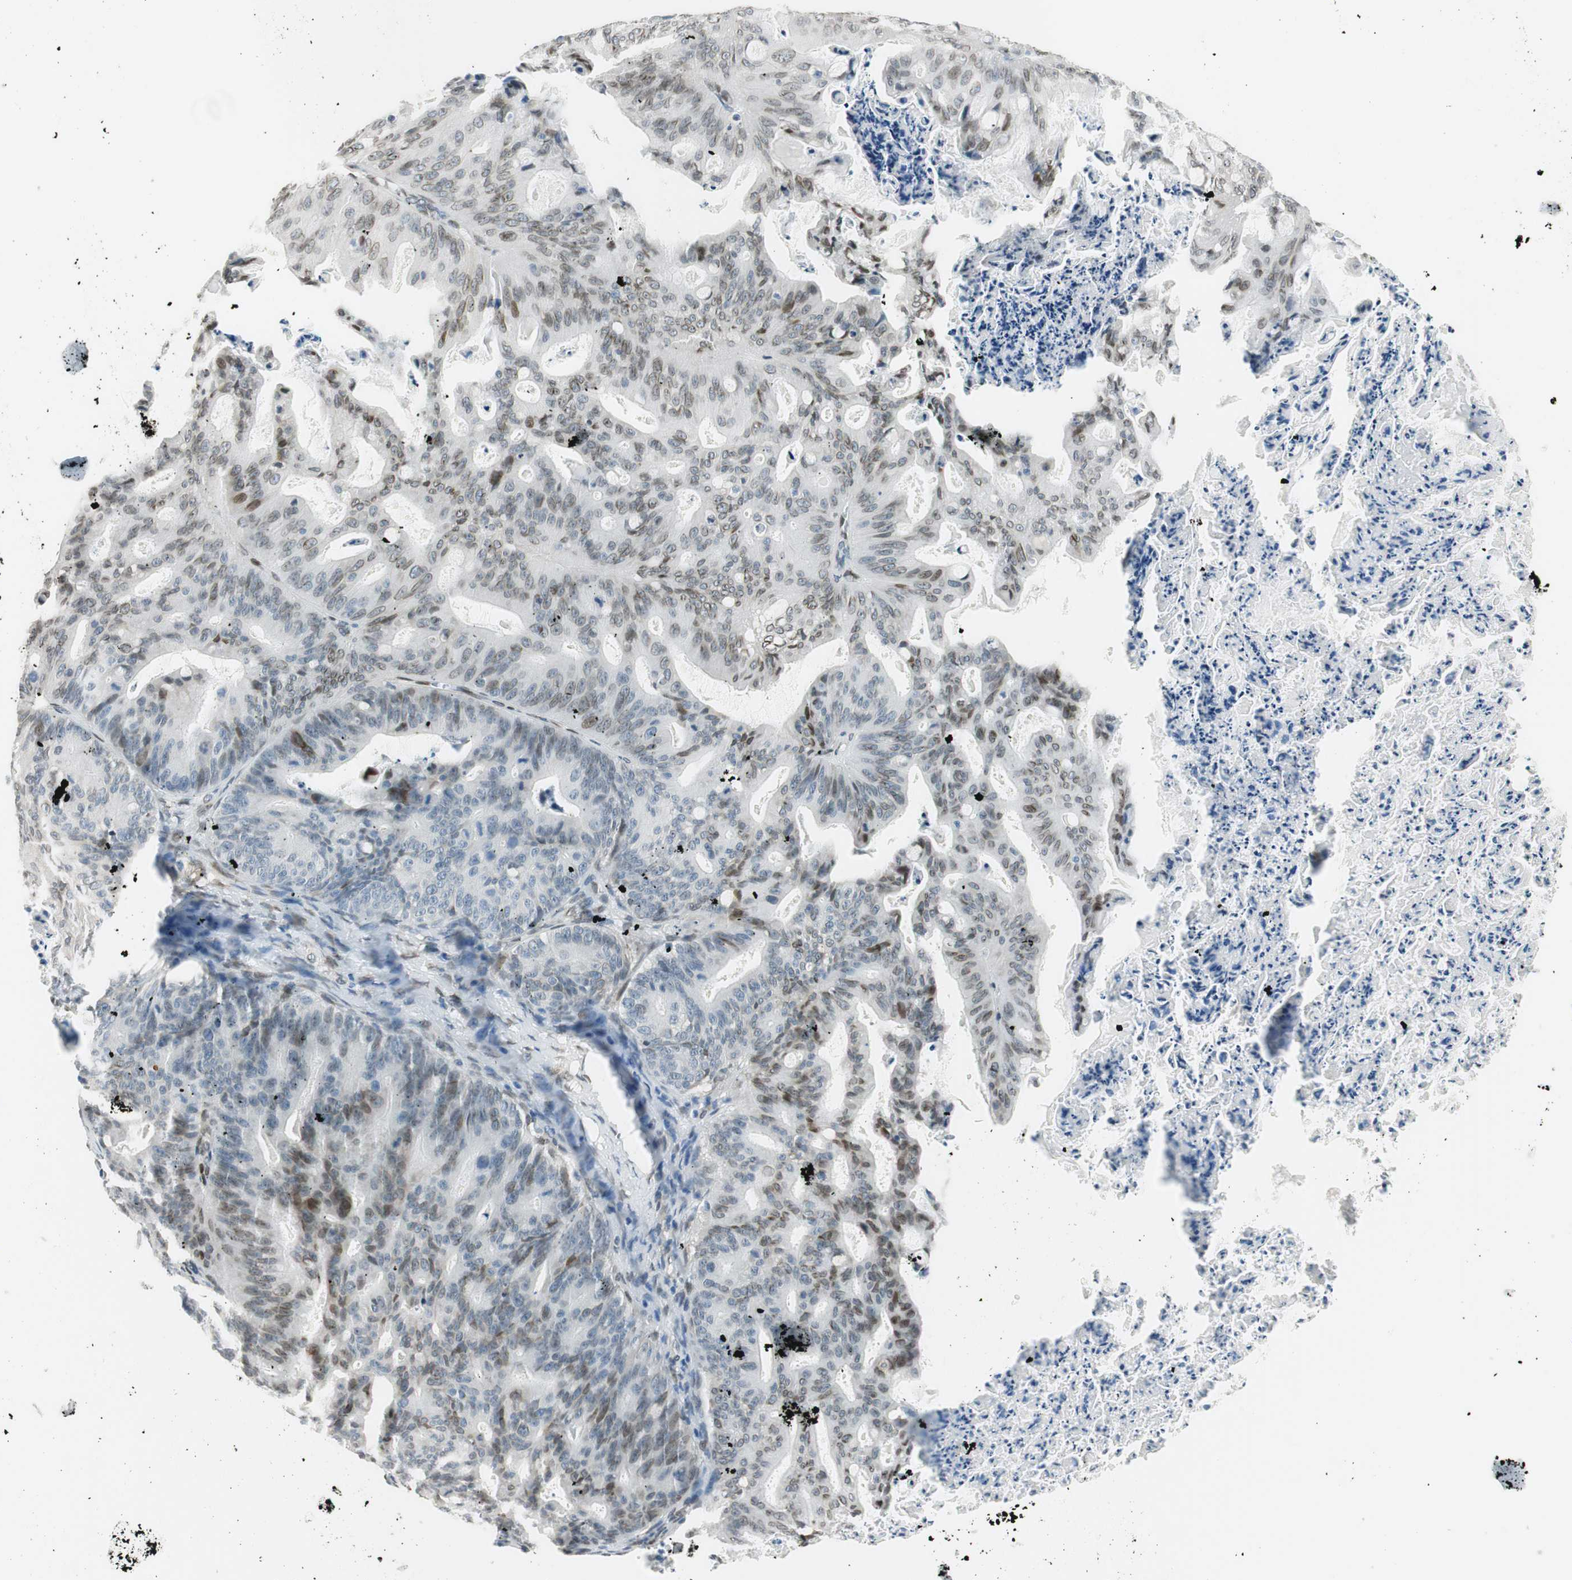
{"staining": {"intensity": "moderate", "quantity": "25%-75%", "location": "nuclear"}, "tissue": "ovarian cancer", "cell_type": "Tumor cells", "image_type": "cancer", "snomed": [{"axis": "morphology", "description": "Cystadenocarcinoma, mucinous, NOS"}, {"axis": "topography", "description": "Ovary"}], "caption": "Protein positivity by immunohistochemistry exhibits moderate nuclear staining in about 25%-75% of tumor cells in ovarian cancer.", "gene": "TMEM260", "patient": {"sex": "female", "age": 36}}